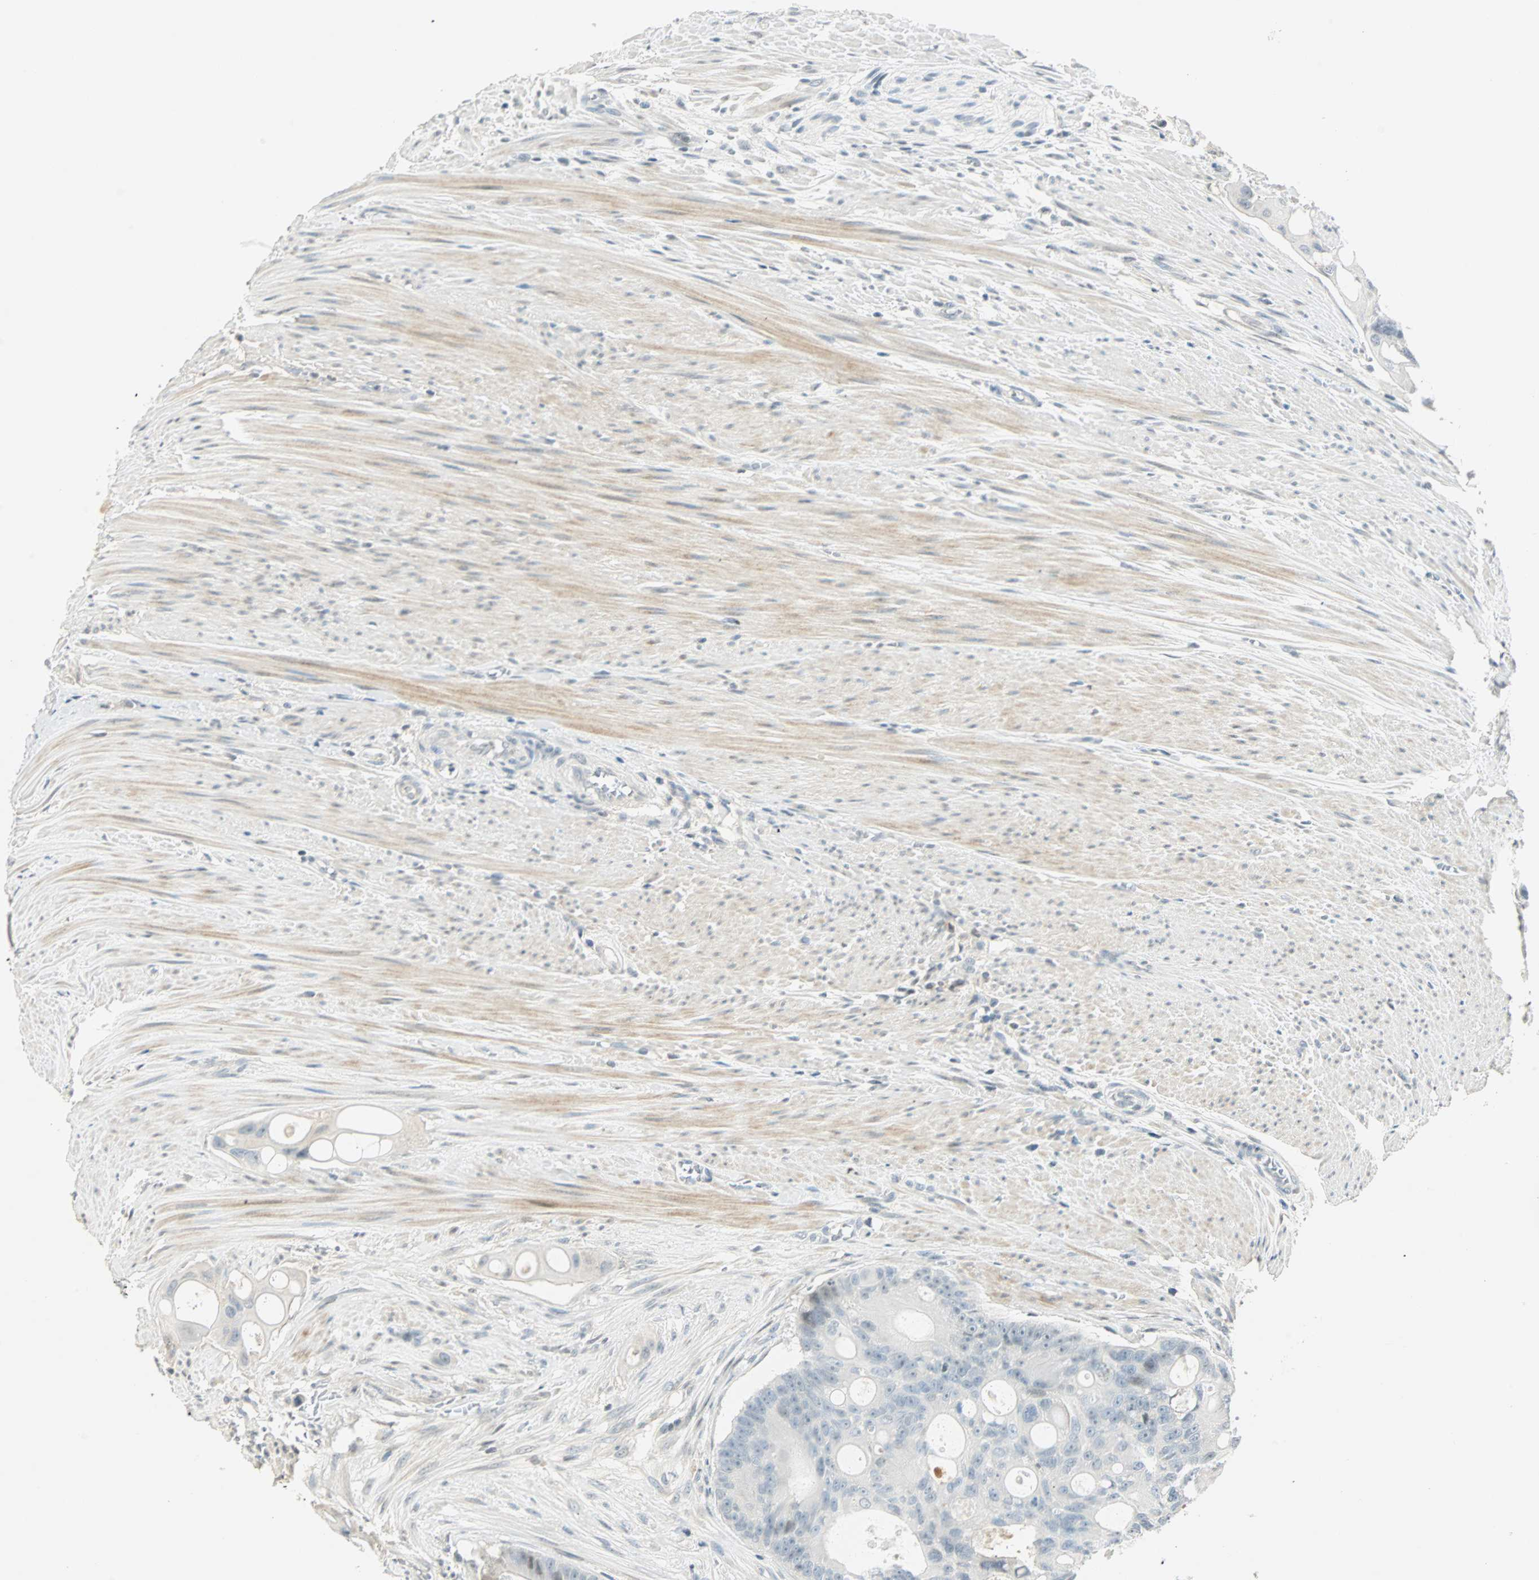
{"staining": {"intensity": "weak", "quantity": "<25%", "location": "nuclear"}, "tissue": "colorectal cancer", "cell_type": "Tumor cells", "image_type": "cancer", "snomed": [{"axis": "morphology", "description": "Adenocarcinoma, NOS"}, {"axis": "topography", "description": "Colon"}], "caption": "There is no significant staining in tumor cells of colorectal cancer. (DAB immunohistochemistry with hematoxylin counter stain).", "gene": "SMAD3", "patient": {"sex": "female", "age": 57}}